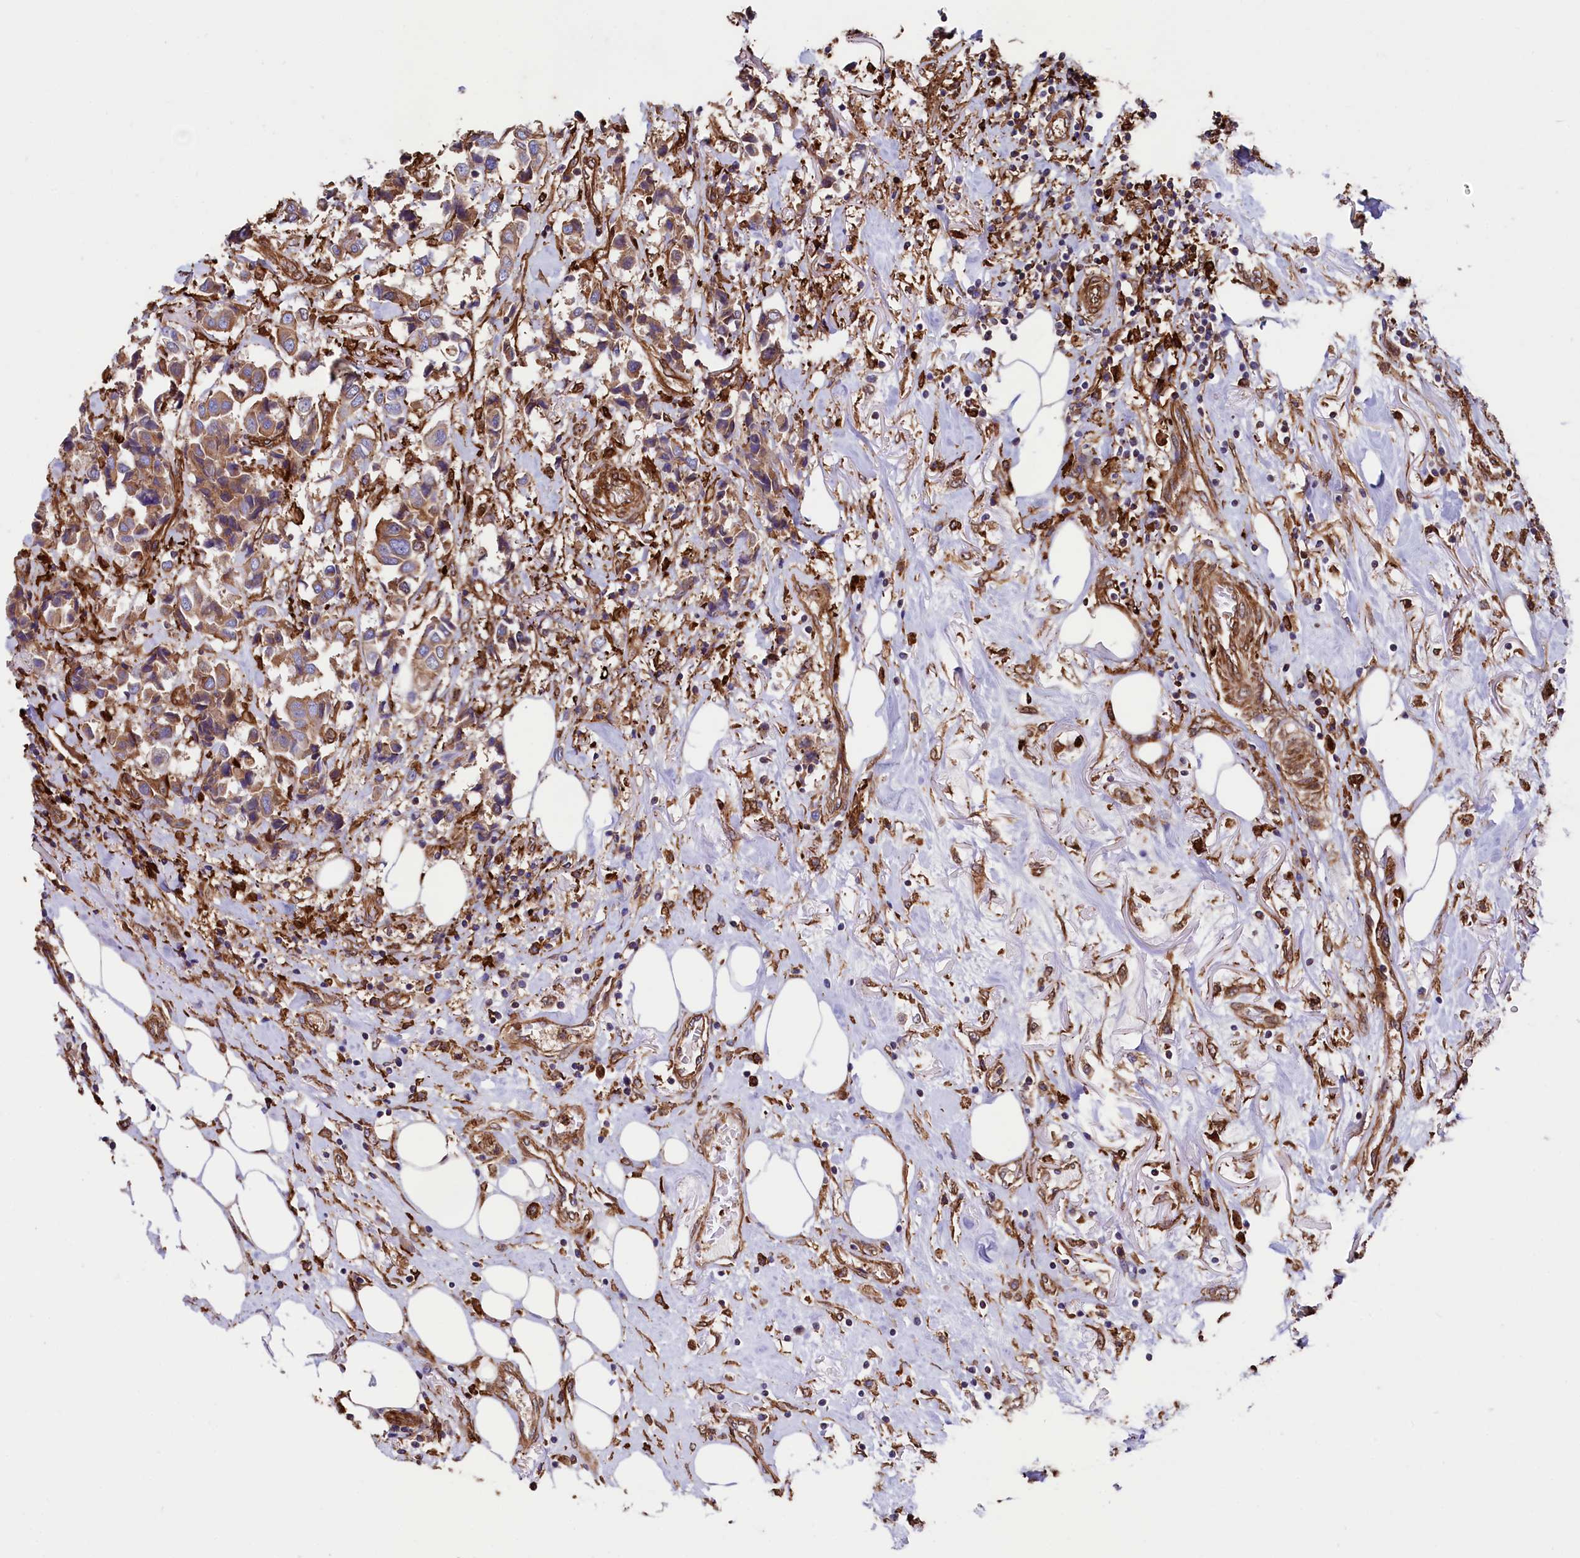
{"staining": {"intensity": "moderate", "quantity": ">75%", "location": "cytoplasmic/membranous"}, "tissue": "breast cancer", "cell_type": "Tumor cells", "image_type": "cancer", "snomed": [{"axis": "morphology", "description": "Duct carcinoma"}, {"axis": "topography", "description": "Breast"}], "caption": "The micrograph demonstrates a brown stain indicating the presence of a protein in the cytoplasmic/membranous of tumor cells in intraductal carcinoma (breast).", "gene": "STAMBPL1", "patient": {"sex": "female", "age": 80}}